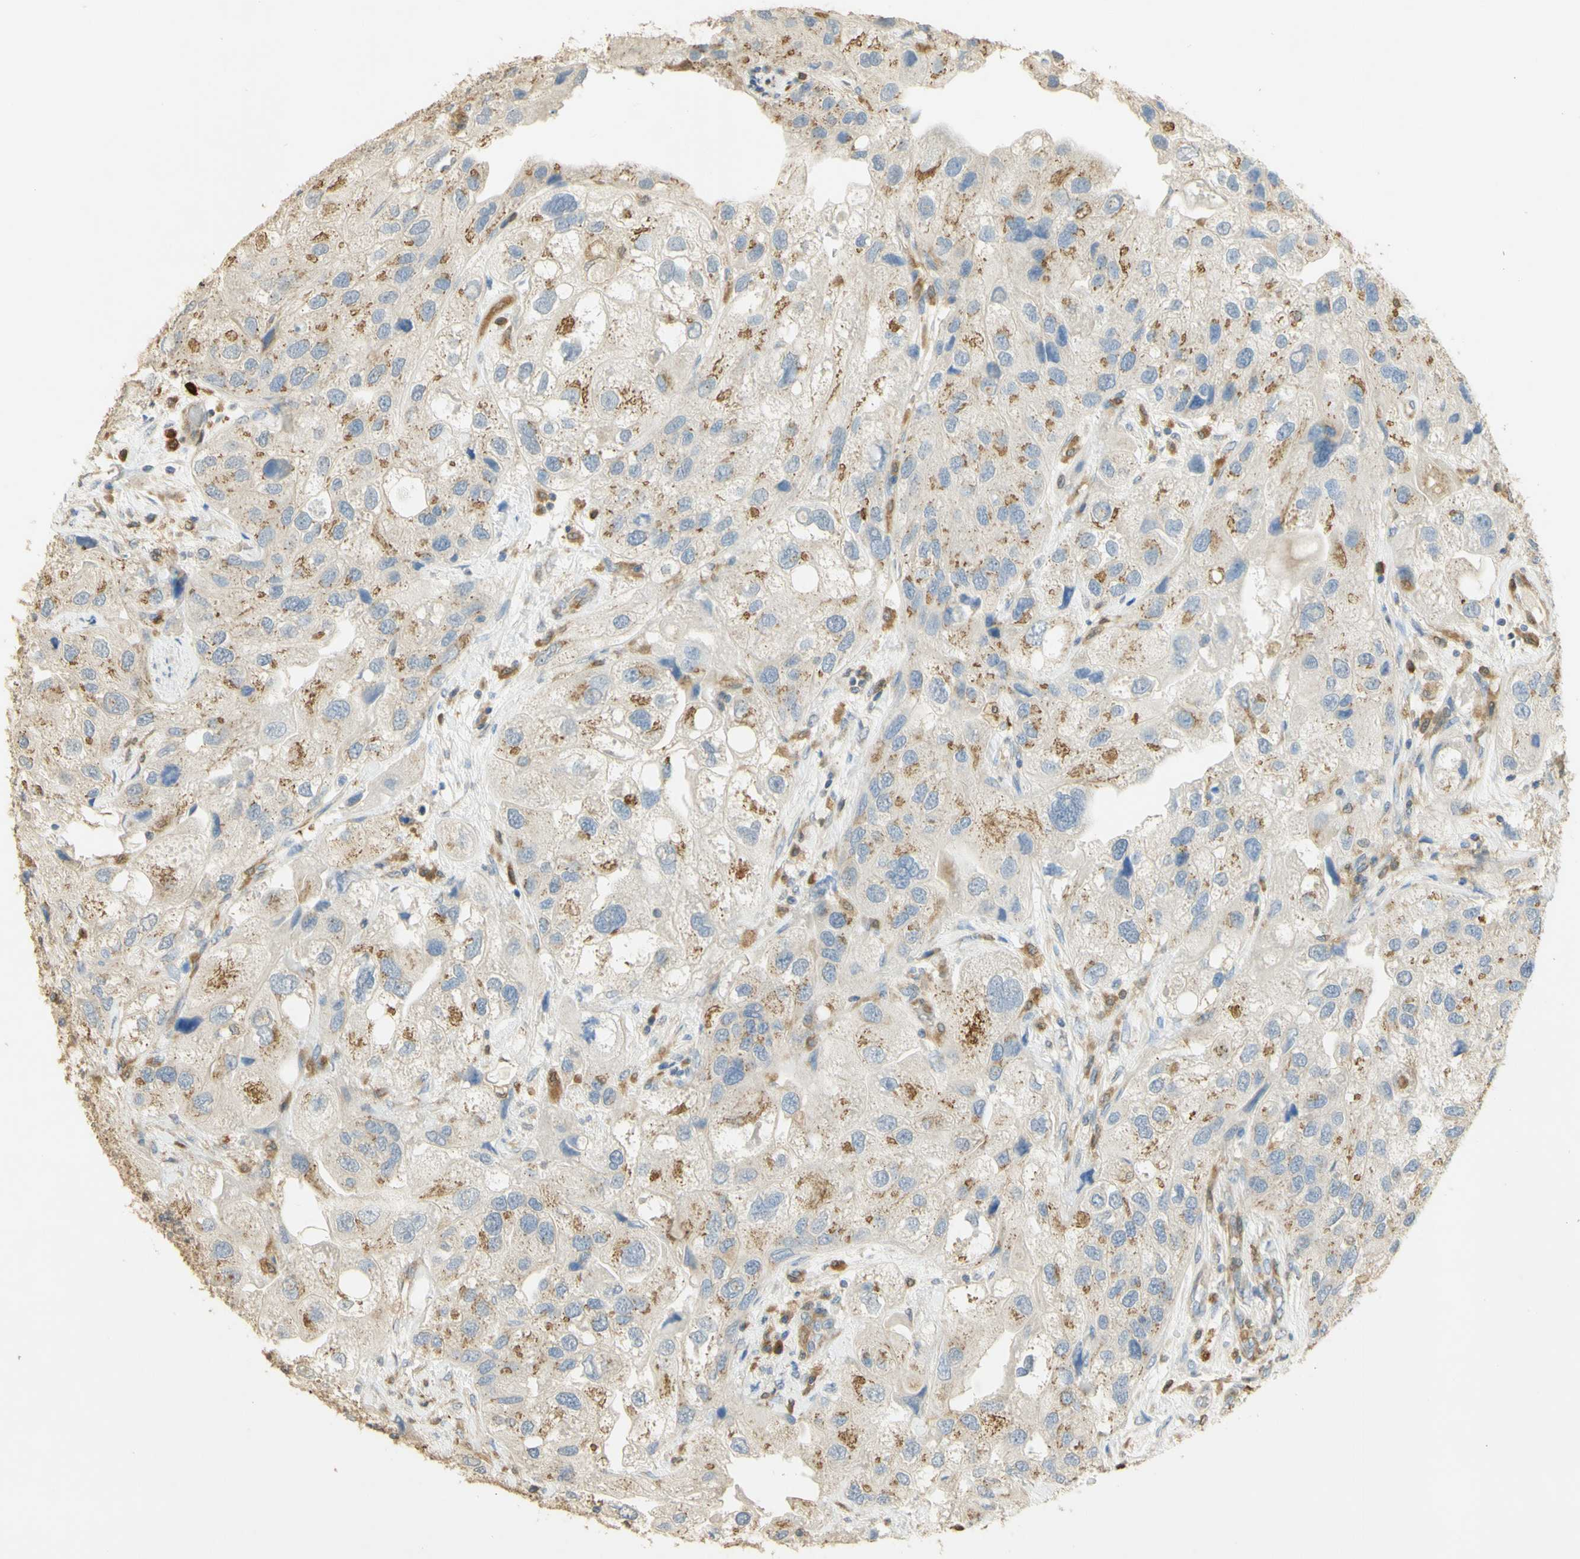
{"staining": {"intensity": "moderate", "quantity": "<25%", "location": "cytoplasmic/membranous"}, "tissue": "urothelial cancer", "cell_type": "Tumor cells", "image_type": "cancer", "snomed": [{"axis": "morphology", "description": "Urothelial carcinoma, High grade"}, {"axis": "topography", "description": "Urinary bladder"}], "caption": "Tumor cells demonstrate low levels of moderate cytoplasmic/membranous staining in about <25% of cells in human urothelial cancer.", "gene": "PAK1", "patient": {"sex": "female", "age": 64}}